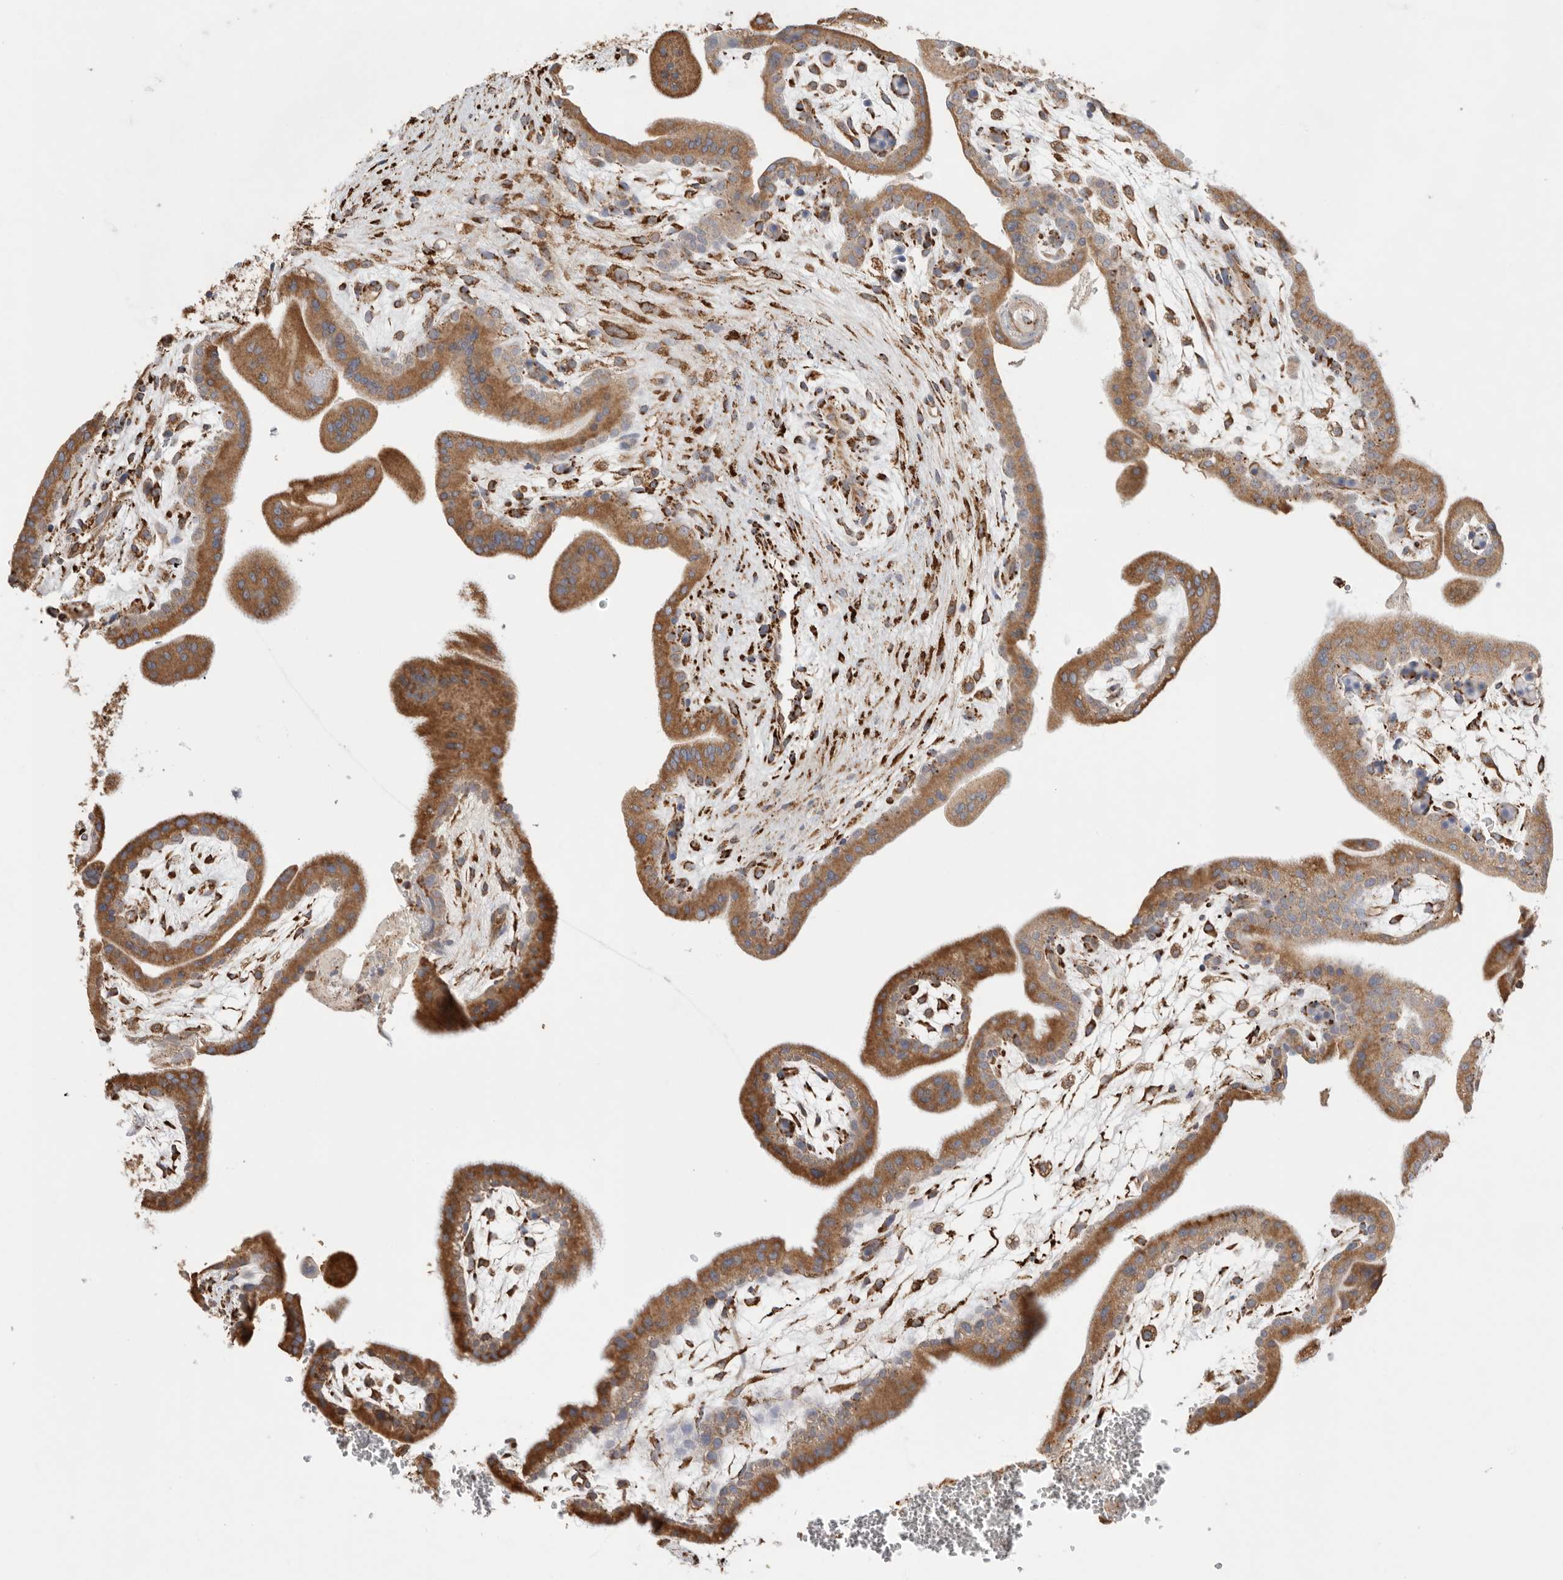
{"staining": {"intensity": "strong", "quantity": ">75%", "location": "cytoplasmic/membranous"}, "tissue": "placenta", "cell_type": "Decidual cells", "image_type": "normal", "snomed": [{"axis": "morphology", "description": "Normal tissue, NOS"}, {"axis": "topography", "description": "Placenta"}], "caption": "Unremarkable placenta reveals strong cytoplasmic/membranous expression in approximately >75% of decidual cells (IHC, brightfield microscopy, high magnification)..", "gene": "BLOC1S5", "patient": {"sex": "female", "age": 35}}